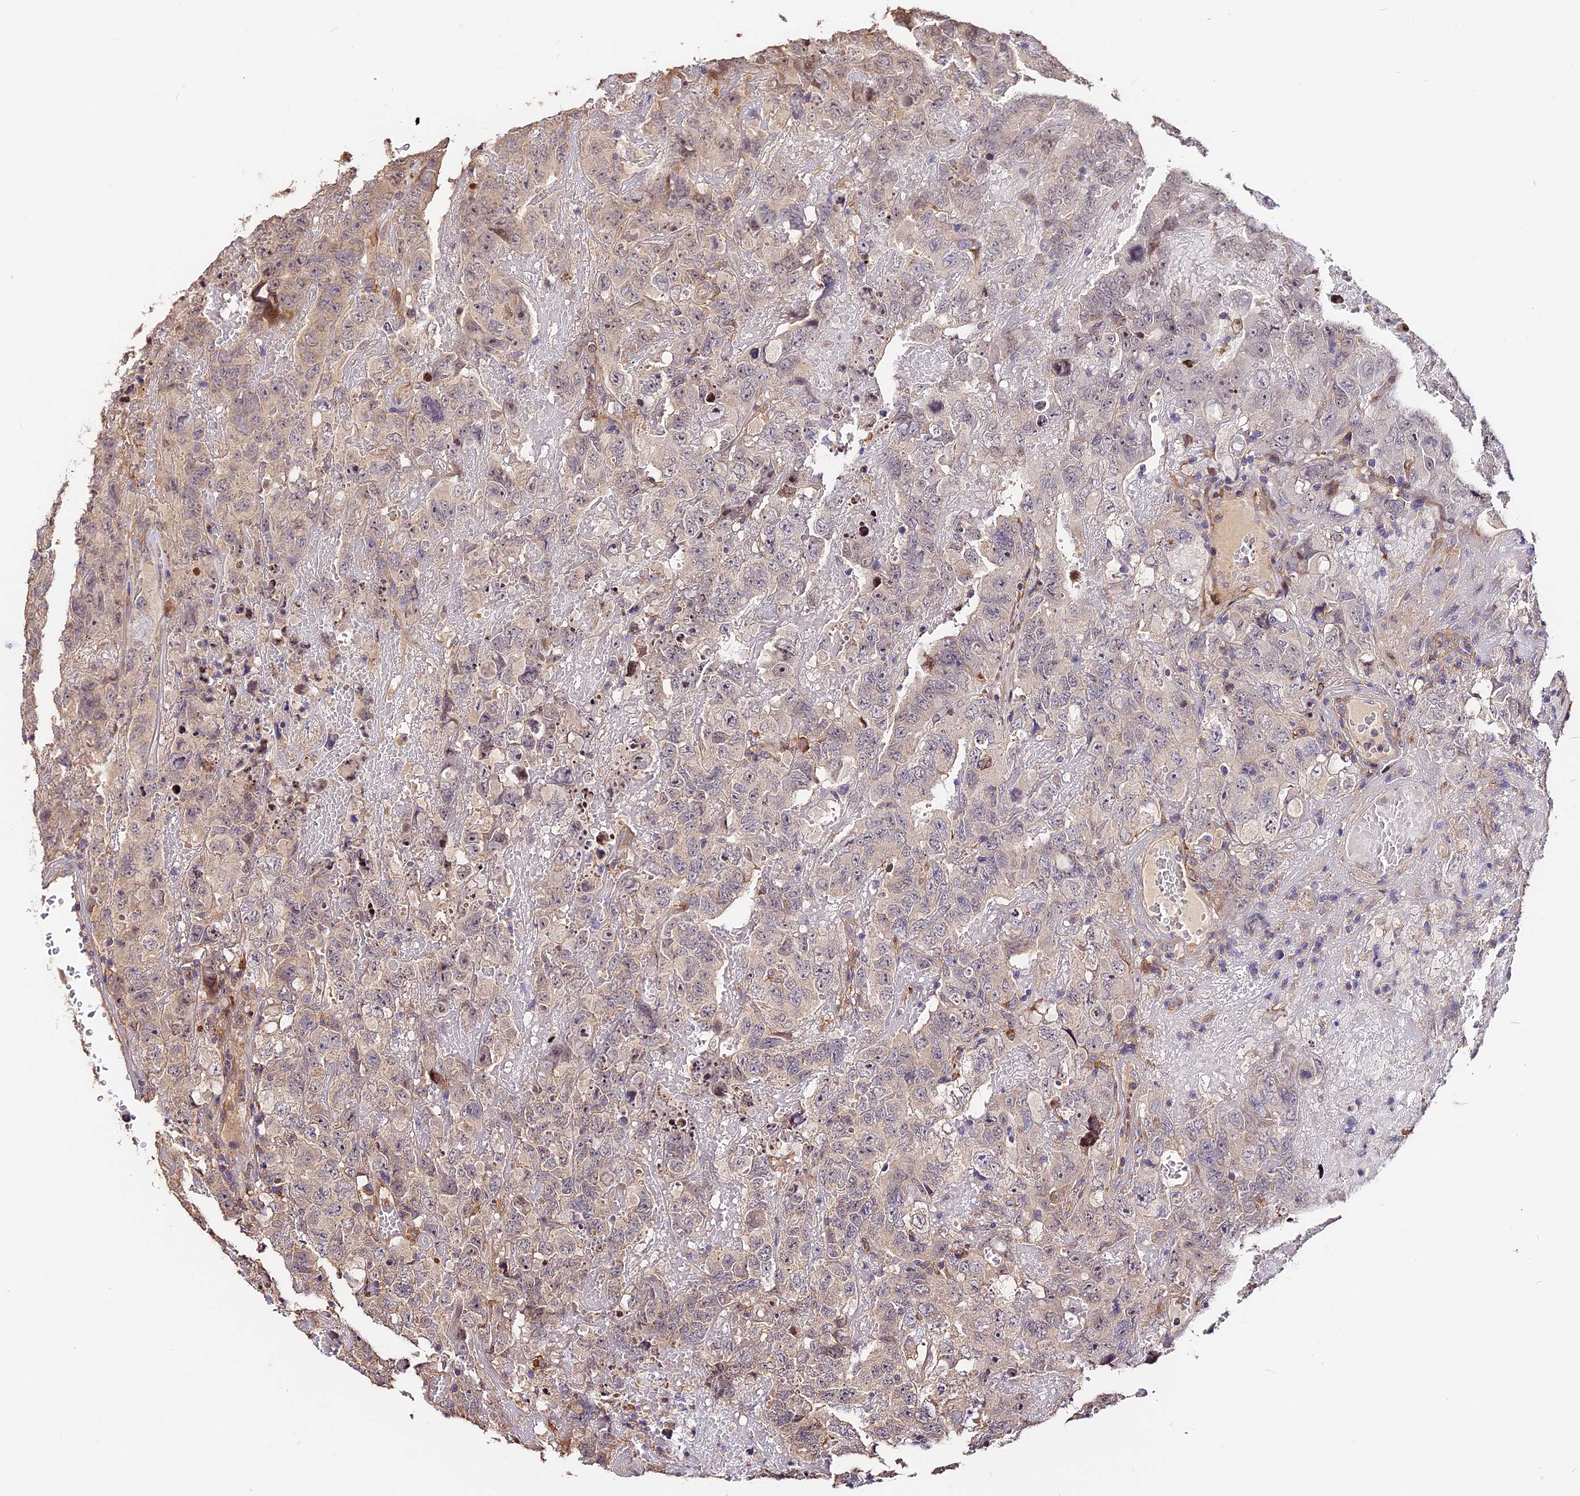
{"staining": {"intensity": "negative", "quantity": "none", "location": "none"}, "tissue": "testis cancer", "cell_type": "Tumor cells", "image_type": "cancer", "snomed": [{"axis": "morphology", "description": "Carcinoma, Embryonal, NOS"}, {"axis": "topography", "description": "Testis"}], "caption": "Micrograph shows no protein positivity in tumor cells of testis cancer (embryonal carcinoma) tissue. (DAB immunohistochemistry, high magnification).", "gene": "ARHGAP17", "patient": {"sex": "male", "age": 45}}